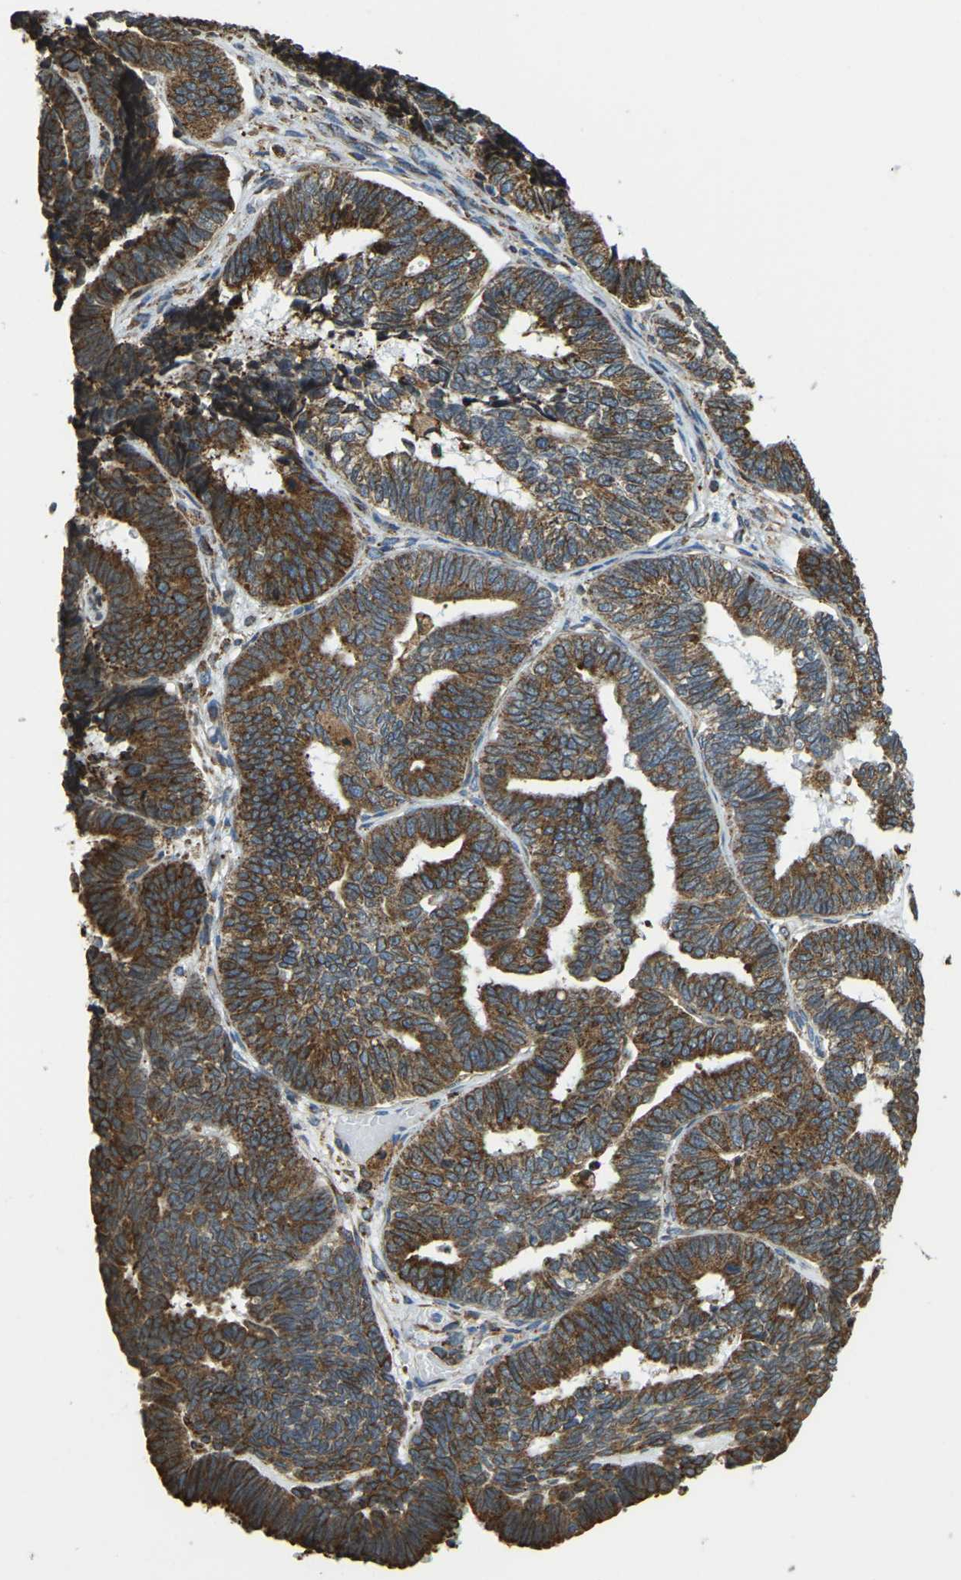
{"staining": {"intensity": "strong", "quantity": ">75%", "location": "cytoplasmic/membranous"}, "tissue": "endometrial cancer", "cell_type": "Tumor cells", "image_type": "cancer", "snomed": [{"axis": "morphology", "description": "Adenocarcinoma, NOS"}, {"axis": "topography", "description": "Endometrium"}], "caption": "The photomicrograph shows a brown stain indicating the presence of a protein in the cytoplasmic/membranous of tumor cells in adenocarcinoma (endometrial).", "gene": "RNF115", "patient": {"sex": "female", "age": 70}}